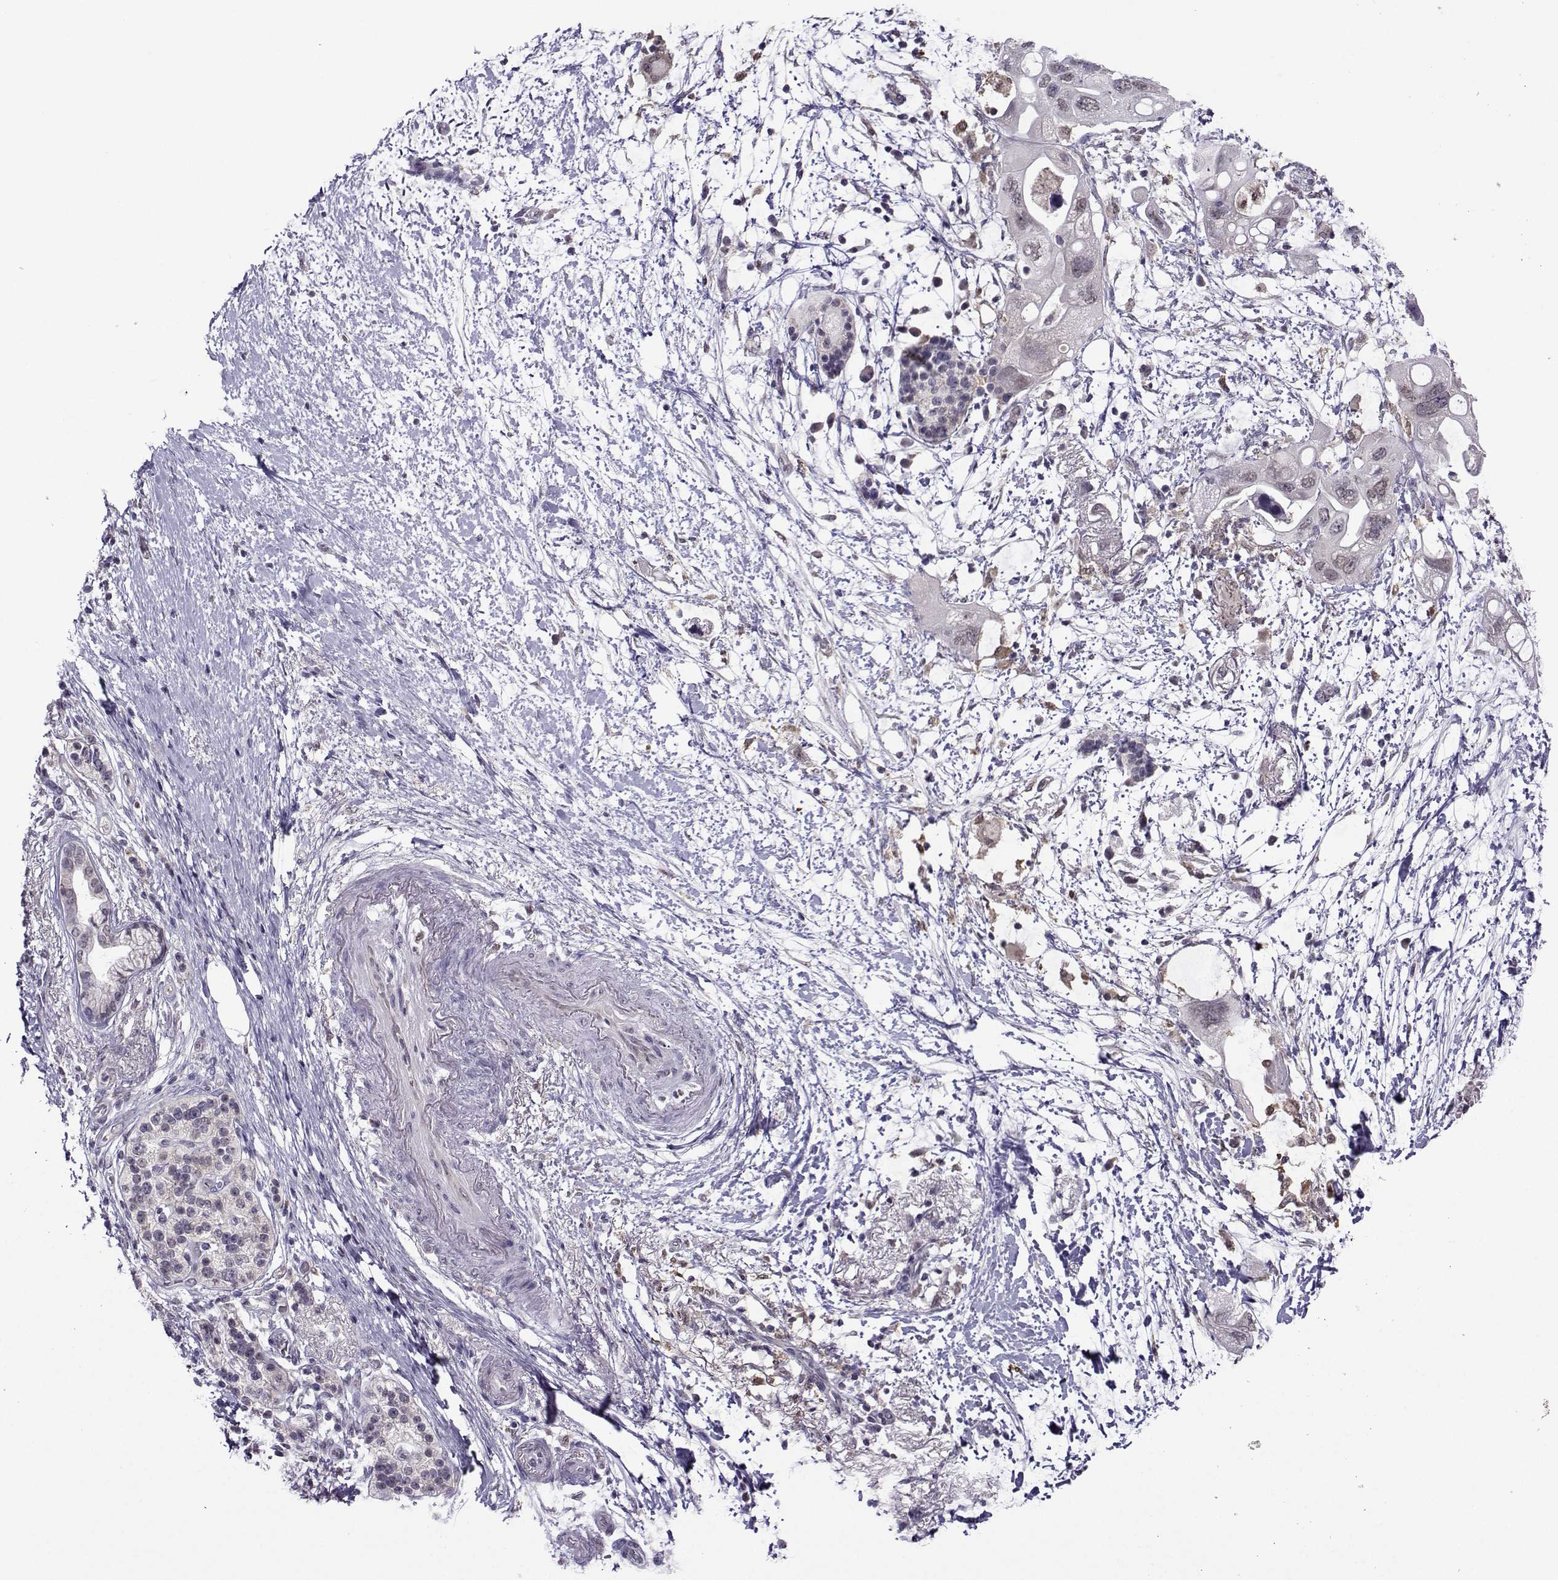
{"staining": {"intensity": "negative", "quantity": "none", "location": "none"}, "tissue": "pancreatic cancer", "cell_type": "Tumor cells", "image_type": "cancer", "snomed": [{"axis": "morphology", "description": "Adenocarcinoma, NOS"}, {"axis": "topography", "description": "Pancreas"}], "caption": "Tumor cells are negative for protein expression in human pancreatic adenocarcinoma.", "gene": "DDX20", "patient": {"sex": "female", "age": 72}}